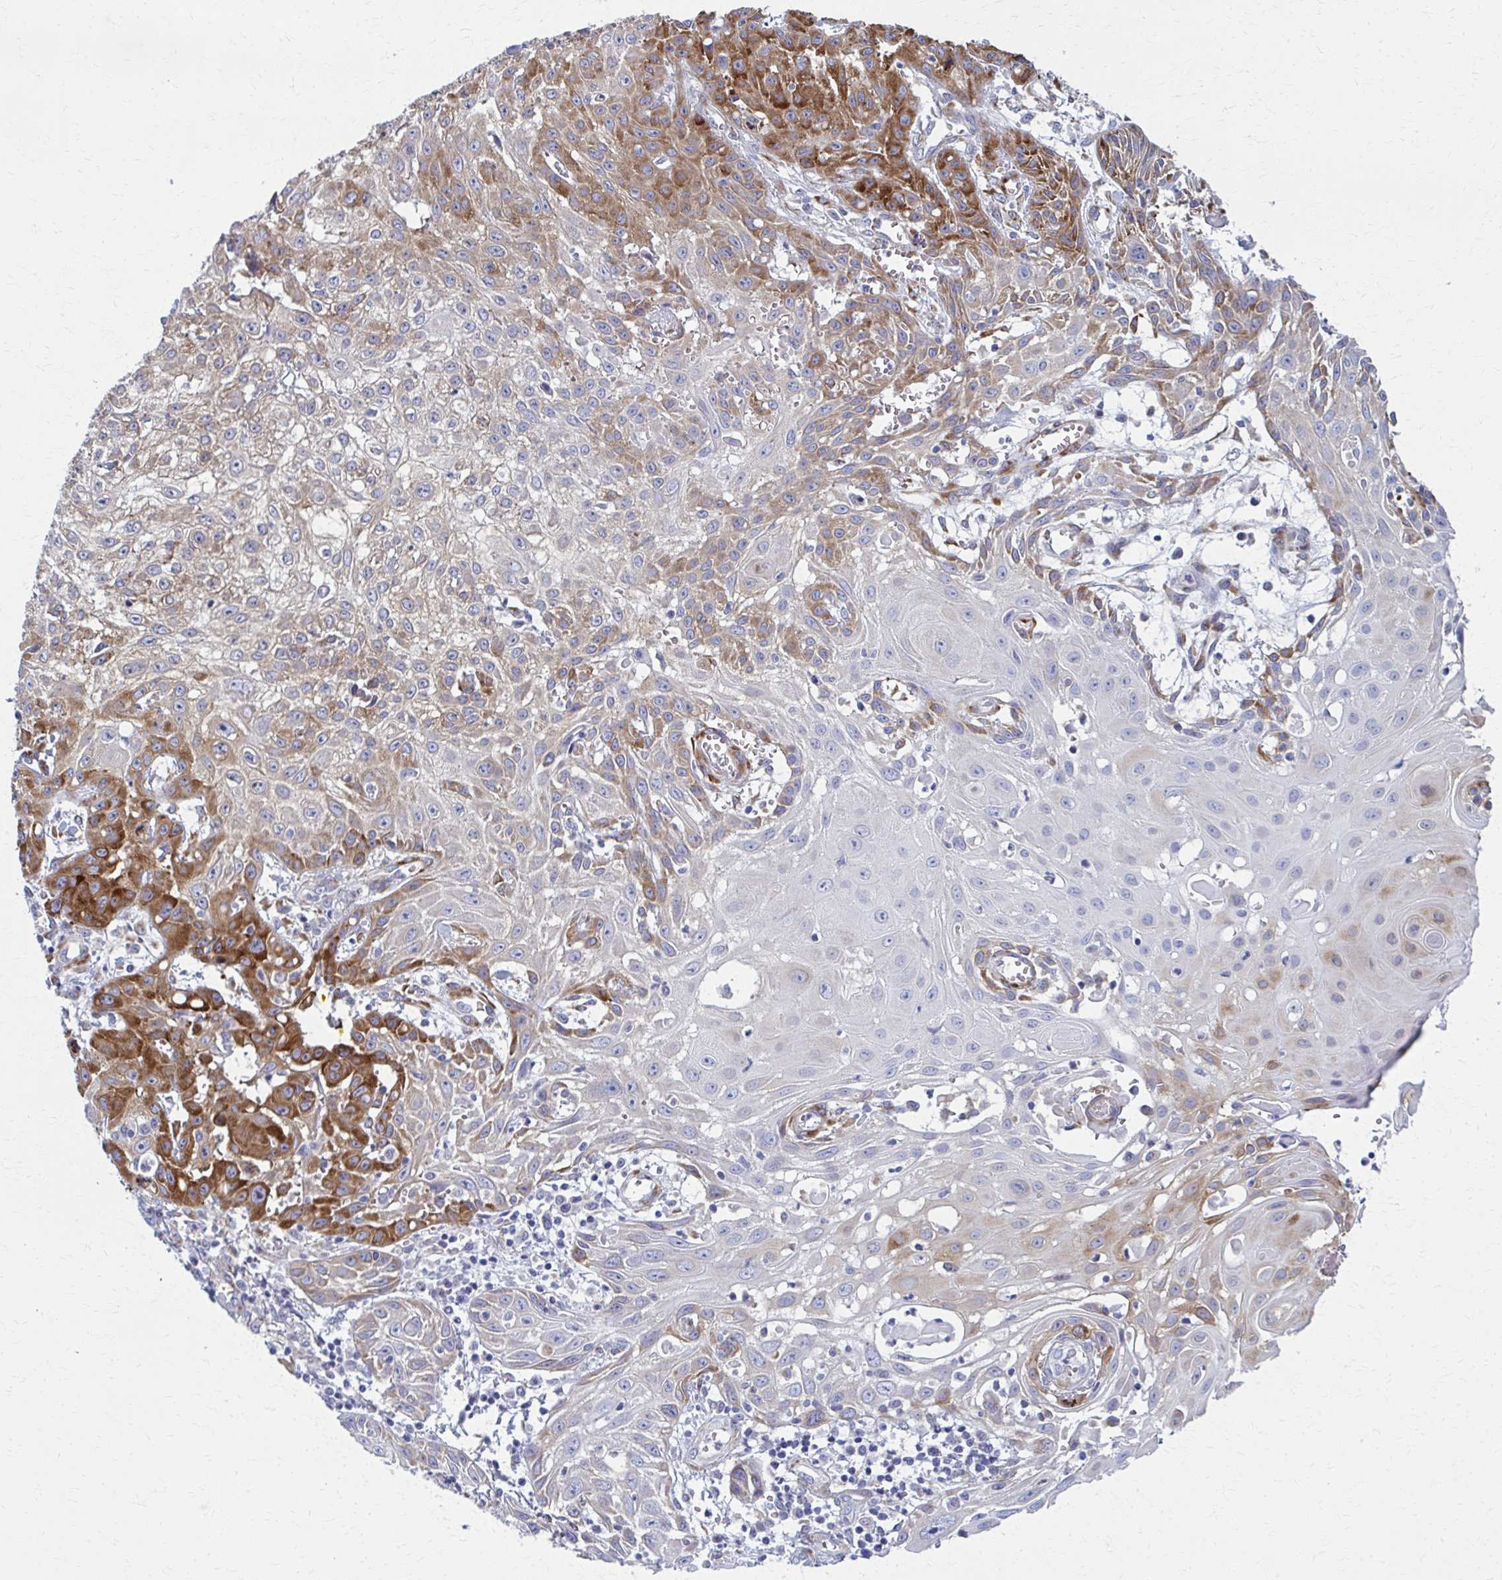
{"staining": {"intensity": "strong", "quantity": "25%-75%", "location": "cytoplasmic/membranous"}, "tissue": "skin cancer", "cell_type": "Tumor cells", "image_type": "cancer", "snomed": [{"axis": "morphology", "description": "Squamous cell carcinoma, NOS"}, {"axis": "topography", "description": "Skin"}, {"axis": "topography", "description": "Vulva"}], "caption": "Immunohistochemistry micrograph of neoplastic tissue: human skin cancer stained using IHC displays high levels of strong protein expression localized specifically in the cytoplasmic/membranous of tumor cells, appearing as a cytoplasmic/membranous brown color.", "gene": "SPATS2L", "patient": {"sex": "female", "age": 71}}